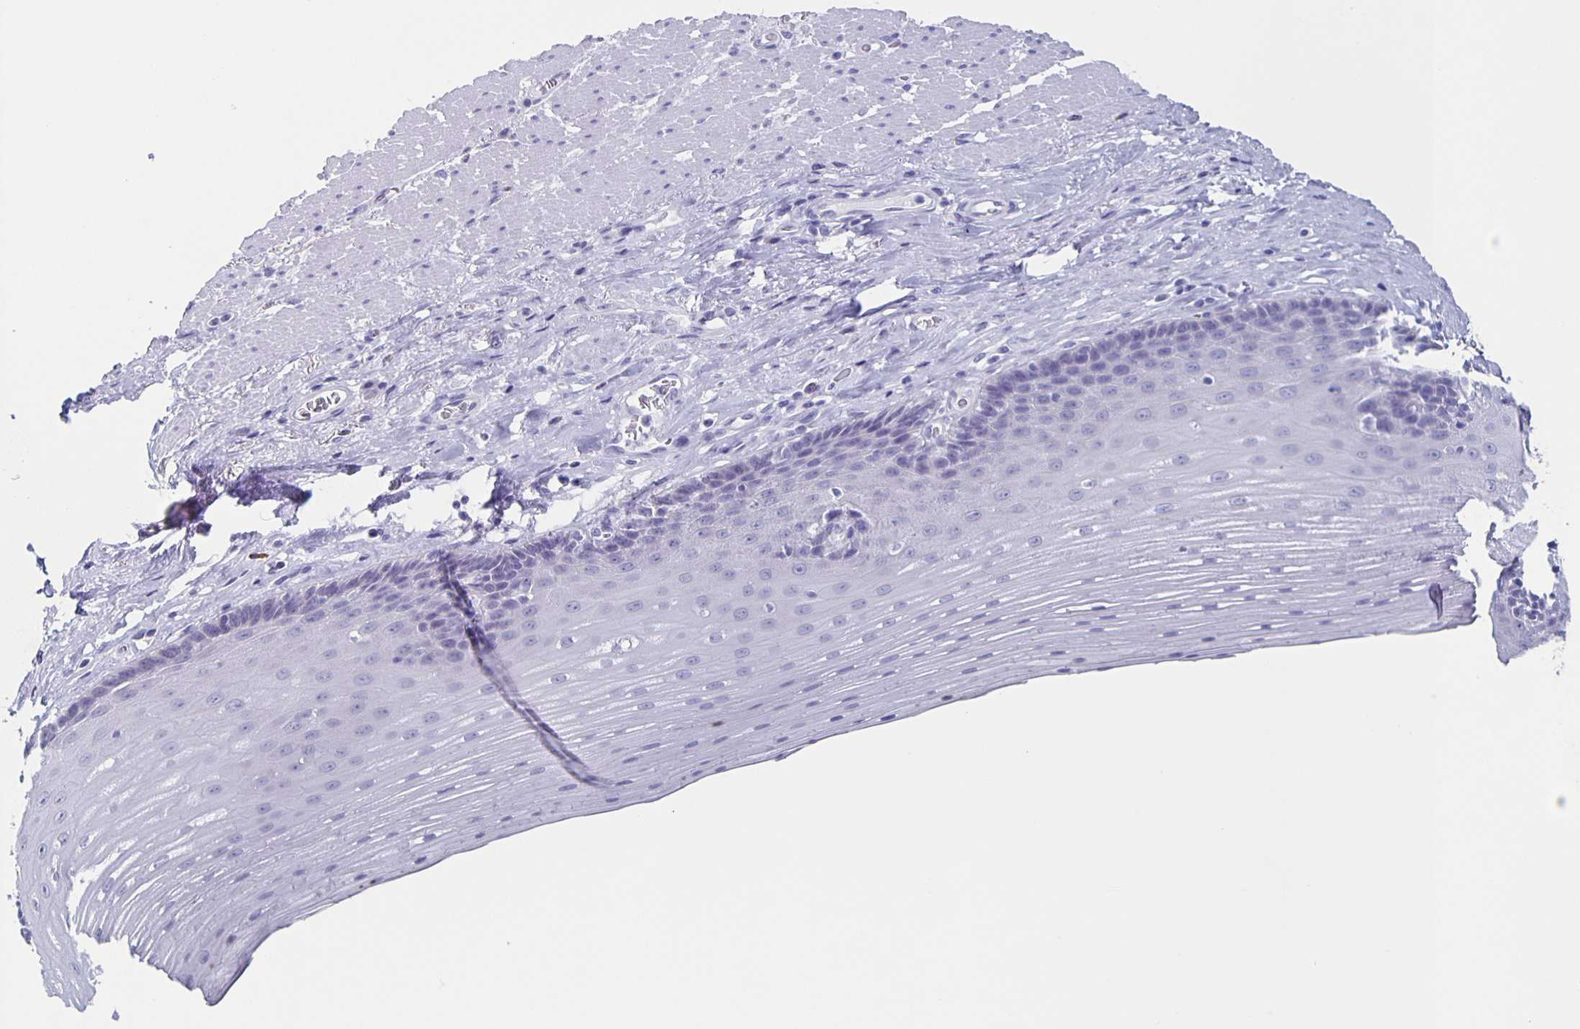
{"staining": {"intensity": "negative", "quantity": "none", "location": "none"}, "tissue": "esophagus", "cell_type": "Squamous epithelial cells", "image_type": "normal", "snomed": [{"axis": "morphology", "description": "Normal tissue, NOS"}, {"axis": "topography", "description": "Esophagus"}], "caption": "IHC histopathology image of benign esophagus: esophagus stained with DAB (3,3'-diaminobenzidine) demonstrates no significant protein positivity in squamous epithelial cells.", "gene": "SLC34A2", "patient": {"sex": "male", "age": 62}}